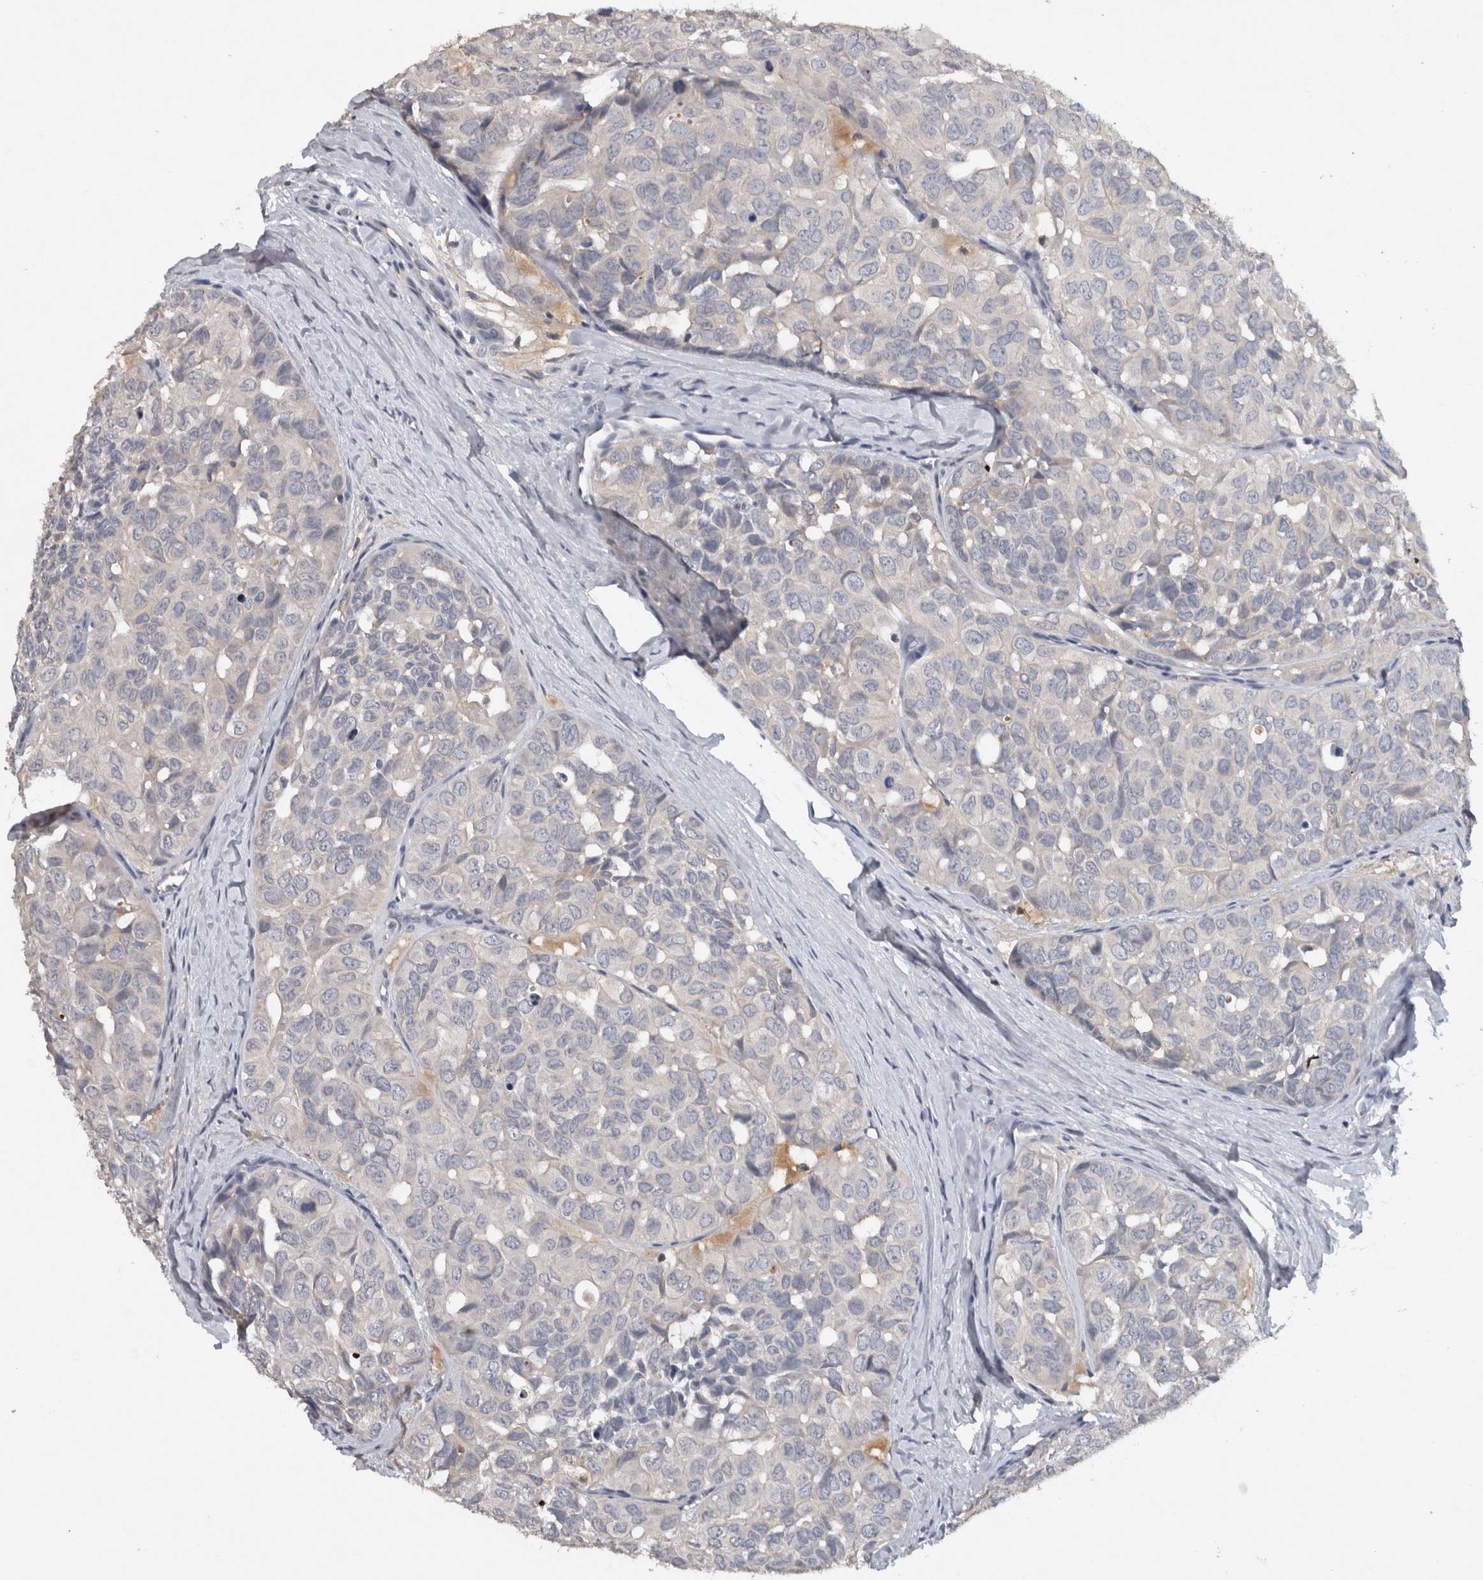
{"staining": {"intensity": "moderate", "quantity": "<25%", "location": "cytoplasmic/membranous"}, "tissue": "head and neck cancer", "cell_type": "Tumor cells", "image_type": "cancer", "snomed": [{"axis": "morphology", "description": "Adenocarcinoma, NOS"}, {"axis": "topography", "description": "Salivary gland, NOS"}, {"axis": "topography", "description": "Head-Neck"}], "caption": "Adenocarcinoma (head and neck) was stained to show a protein in brown. There is low levels of moderate cytoplasmic/membranous positivity in about <25% of tumor cells. (Brightfield microscopy of DAB IHC at high magnification).", "gene": "HEXD", "patient": {"sex": "female", "age": 76}}